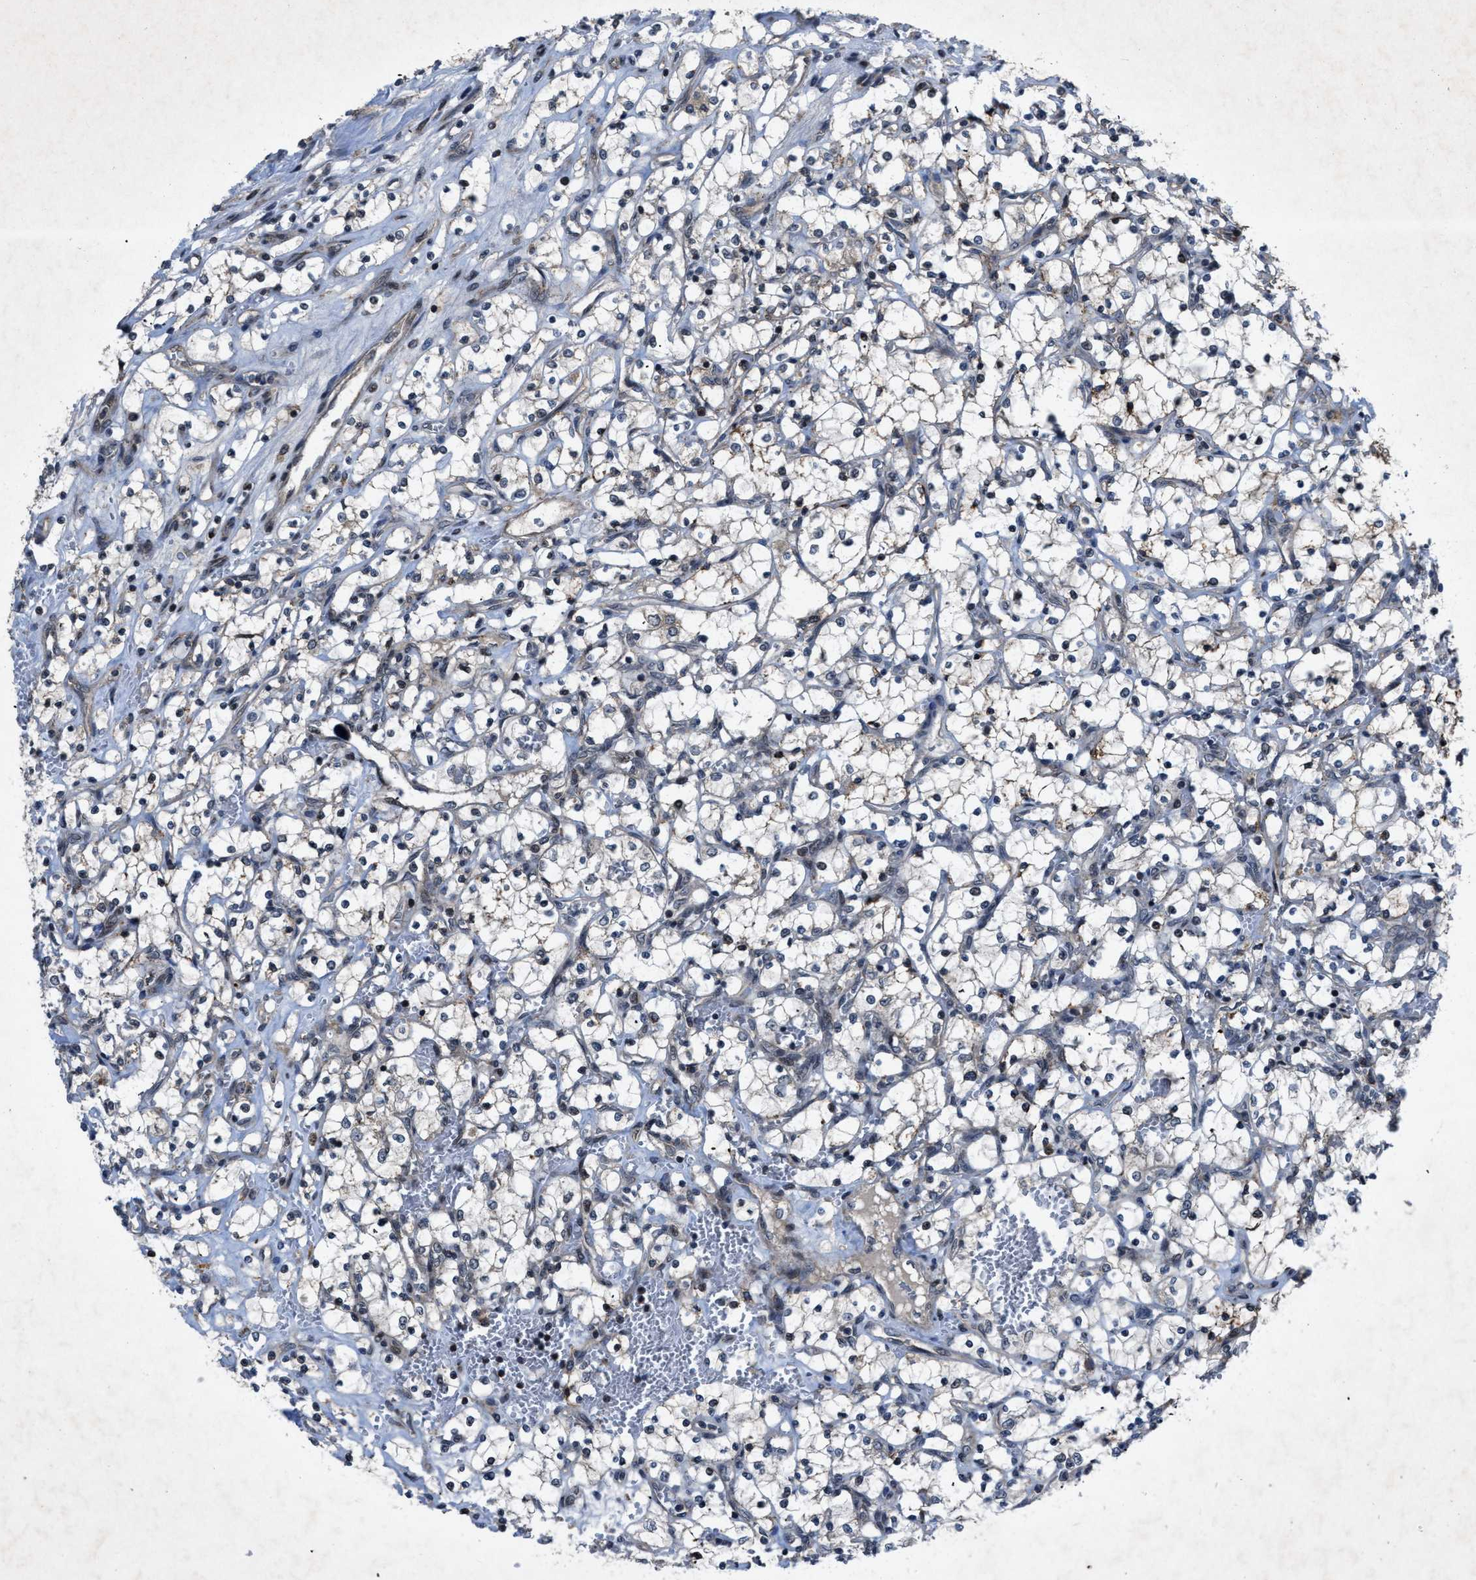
{"staining": {"intensity": "weak", "quantity": "25%-75%", "location": "cytoplasmic/membranous"}, "tissue": "renal cancer", "cell_type": "Tumor cells", "image_type": "cancer", "snomed": [{"axis": "morphology", "description": "Adenocarcinoma, NOS"}, {"axis": "topography", "description": "Kidney"}], "caption": "Adenocarcinoma (renal) stained for a protein (brown) exhibits weak cytoplasmic/membranous positive staining in approximately 25%-75% of tumor cells.", "gene": "ZNHIT1", "patient": {"sex": "female", "age": 69}}